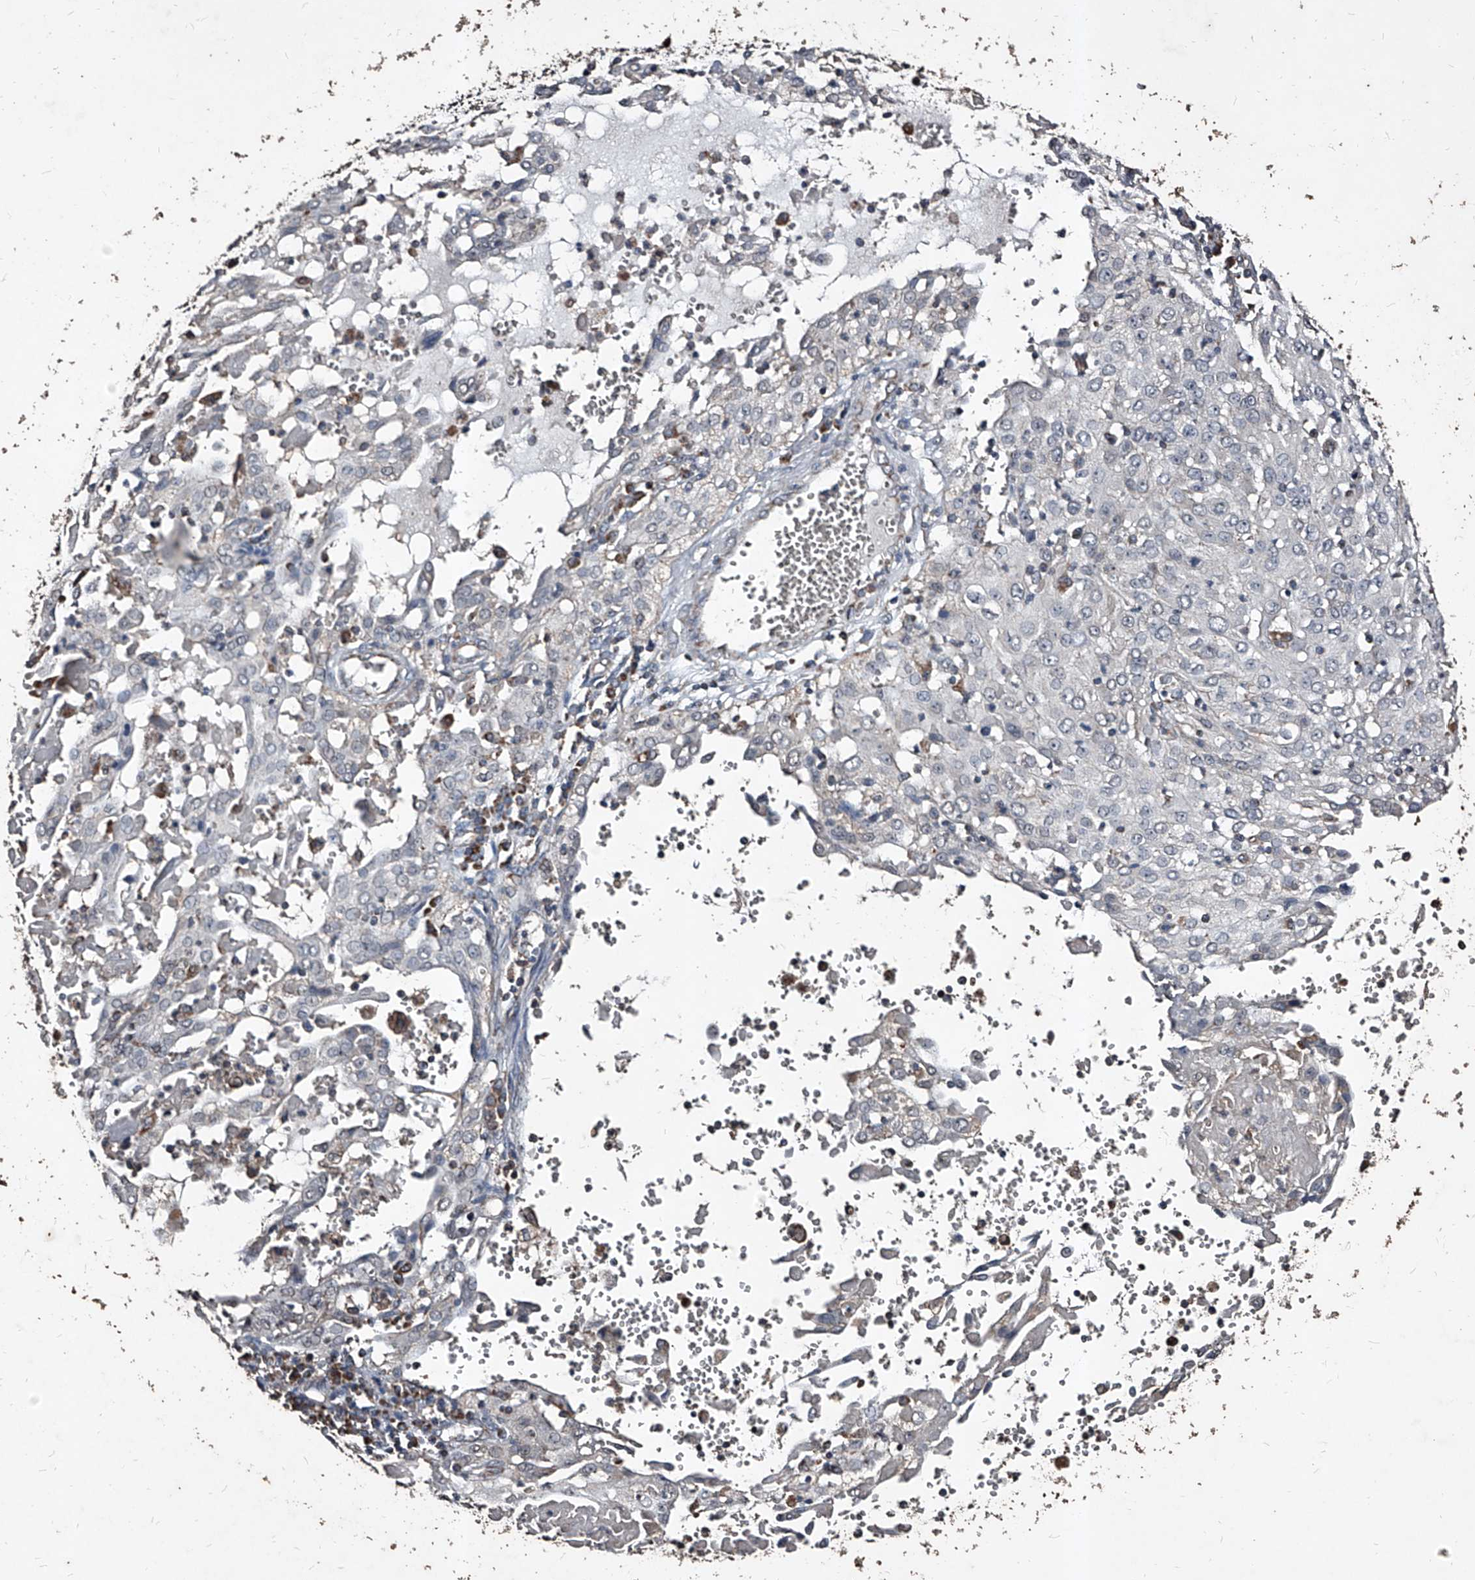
{"staining": {"intensity": "negative", "quantity": "none", "location": "none"}, "tissue": "cervical cancer", "cell_type": "Tumor cells", "image_type": "cancer", "snomed": [{"axis": "morphology", "description": "Squamous cell carcinoma, NOS"}, {"axis": "topography", "description": "Cervix"}], "caption": "DAB immunohistochemical staining of cervical cancer (squamous cell carcinoma) exhibits no significant positivity in tumor cells.", "gene": "GPR183", "patient": {"sex": "female", "age": 39}}